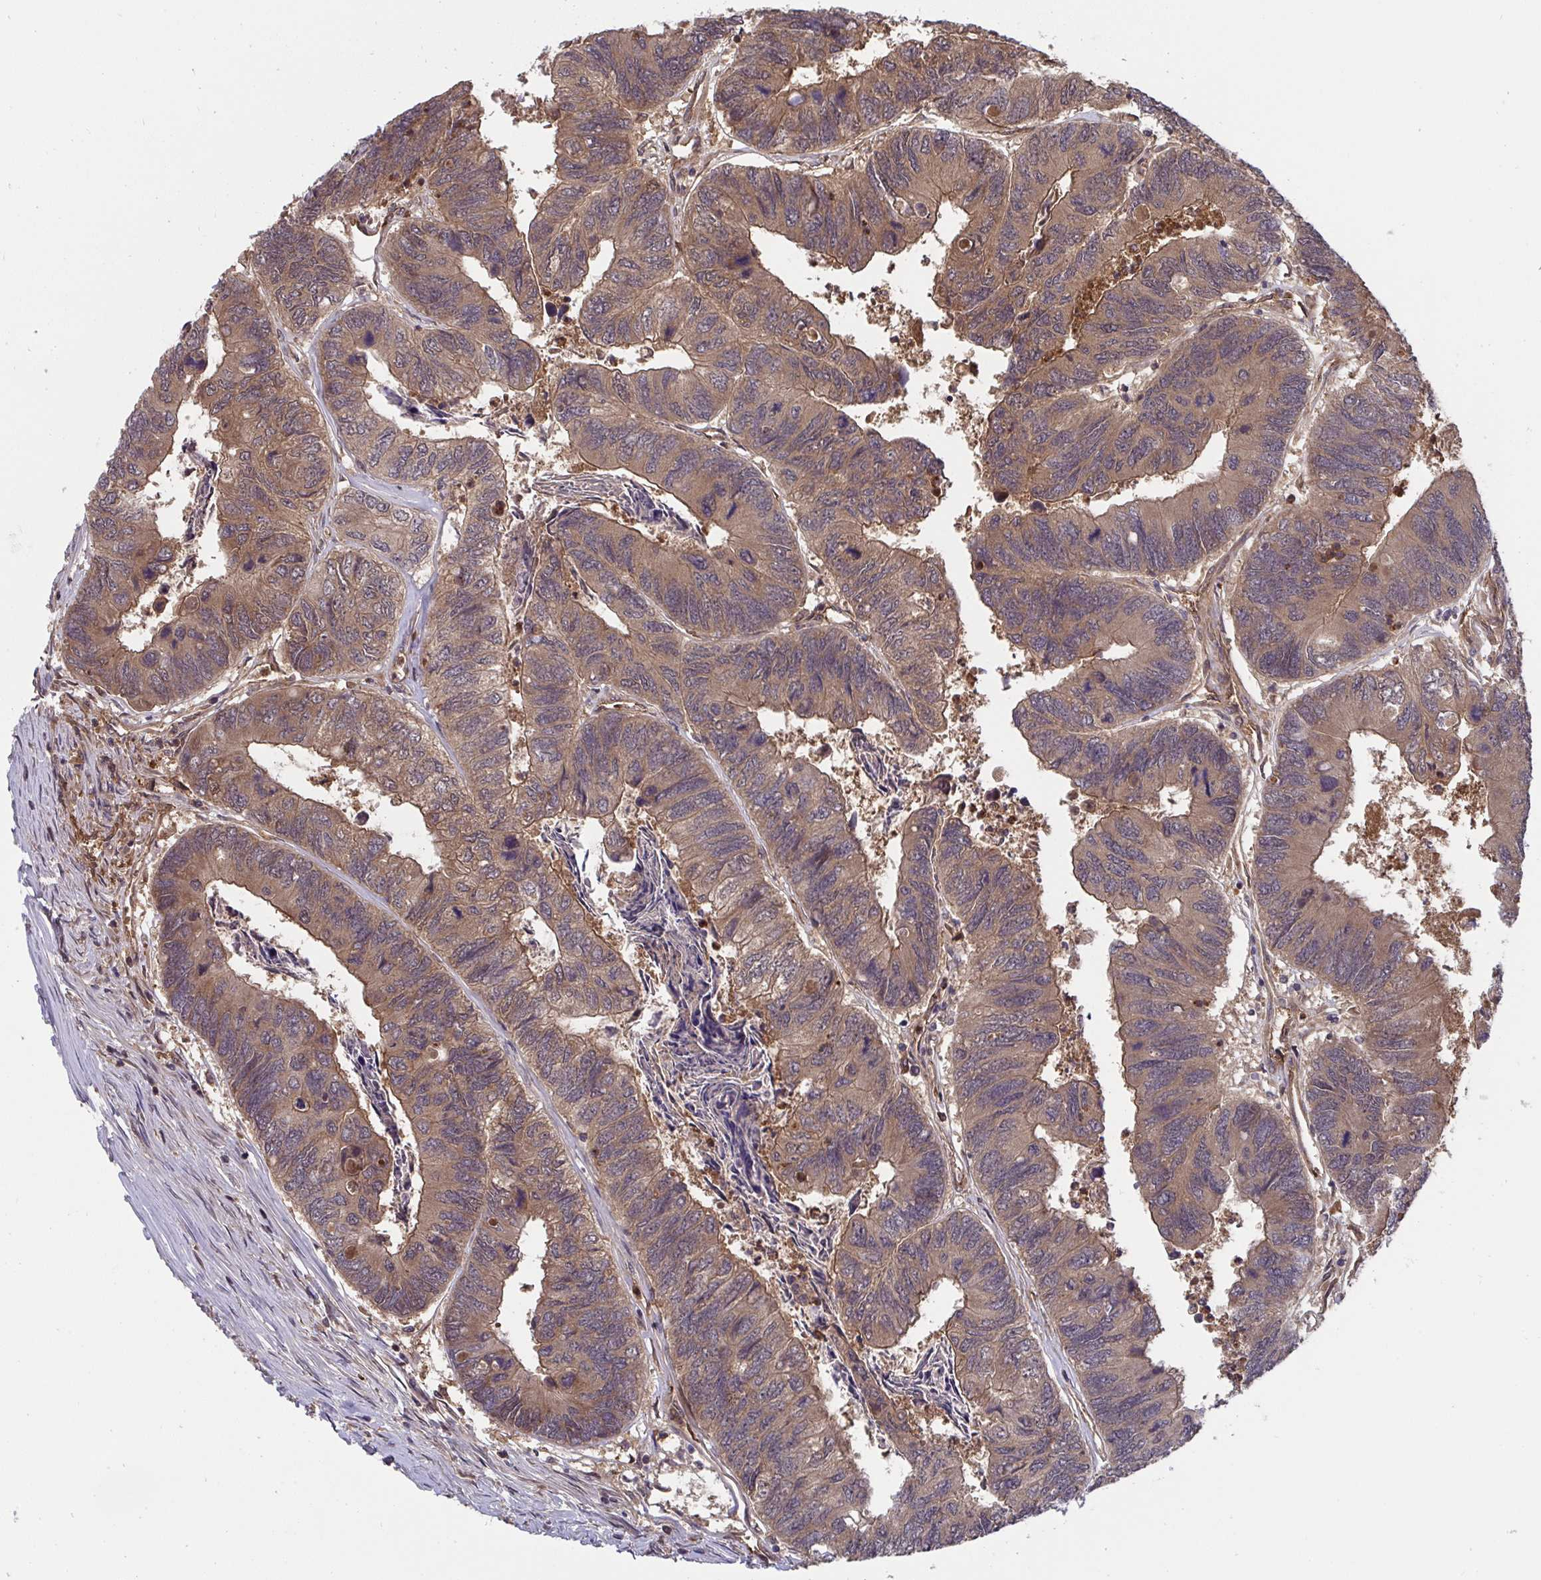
{"staining": {"intensity": "moderate", "quantity": ">75%", "location": "cytoplasmic/membranous"}, "tissue": "colorectal cancer", "cell_type": "Tumor cells", "image_type": "cancer", "snomed": [{"axis": "morphology", "description": "Adenocarcinoma, NOS"}, {"axis": "topography", "description": "Colon"}], "caption": "Colorectal cancer (adenocarcinoma) tissue reveals moderate cytoplasmic/membranous expression in approximately >75% of tumor cells", "gene": "TIGAR", "patient": {"sex": "female", "age": 67}}